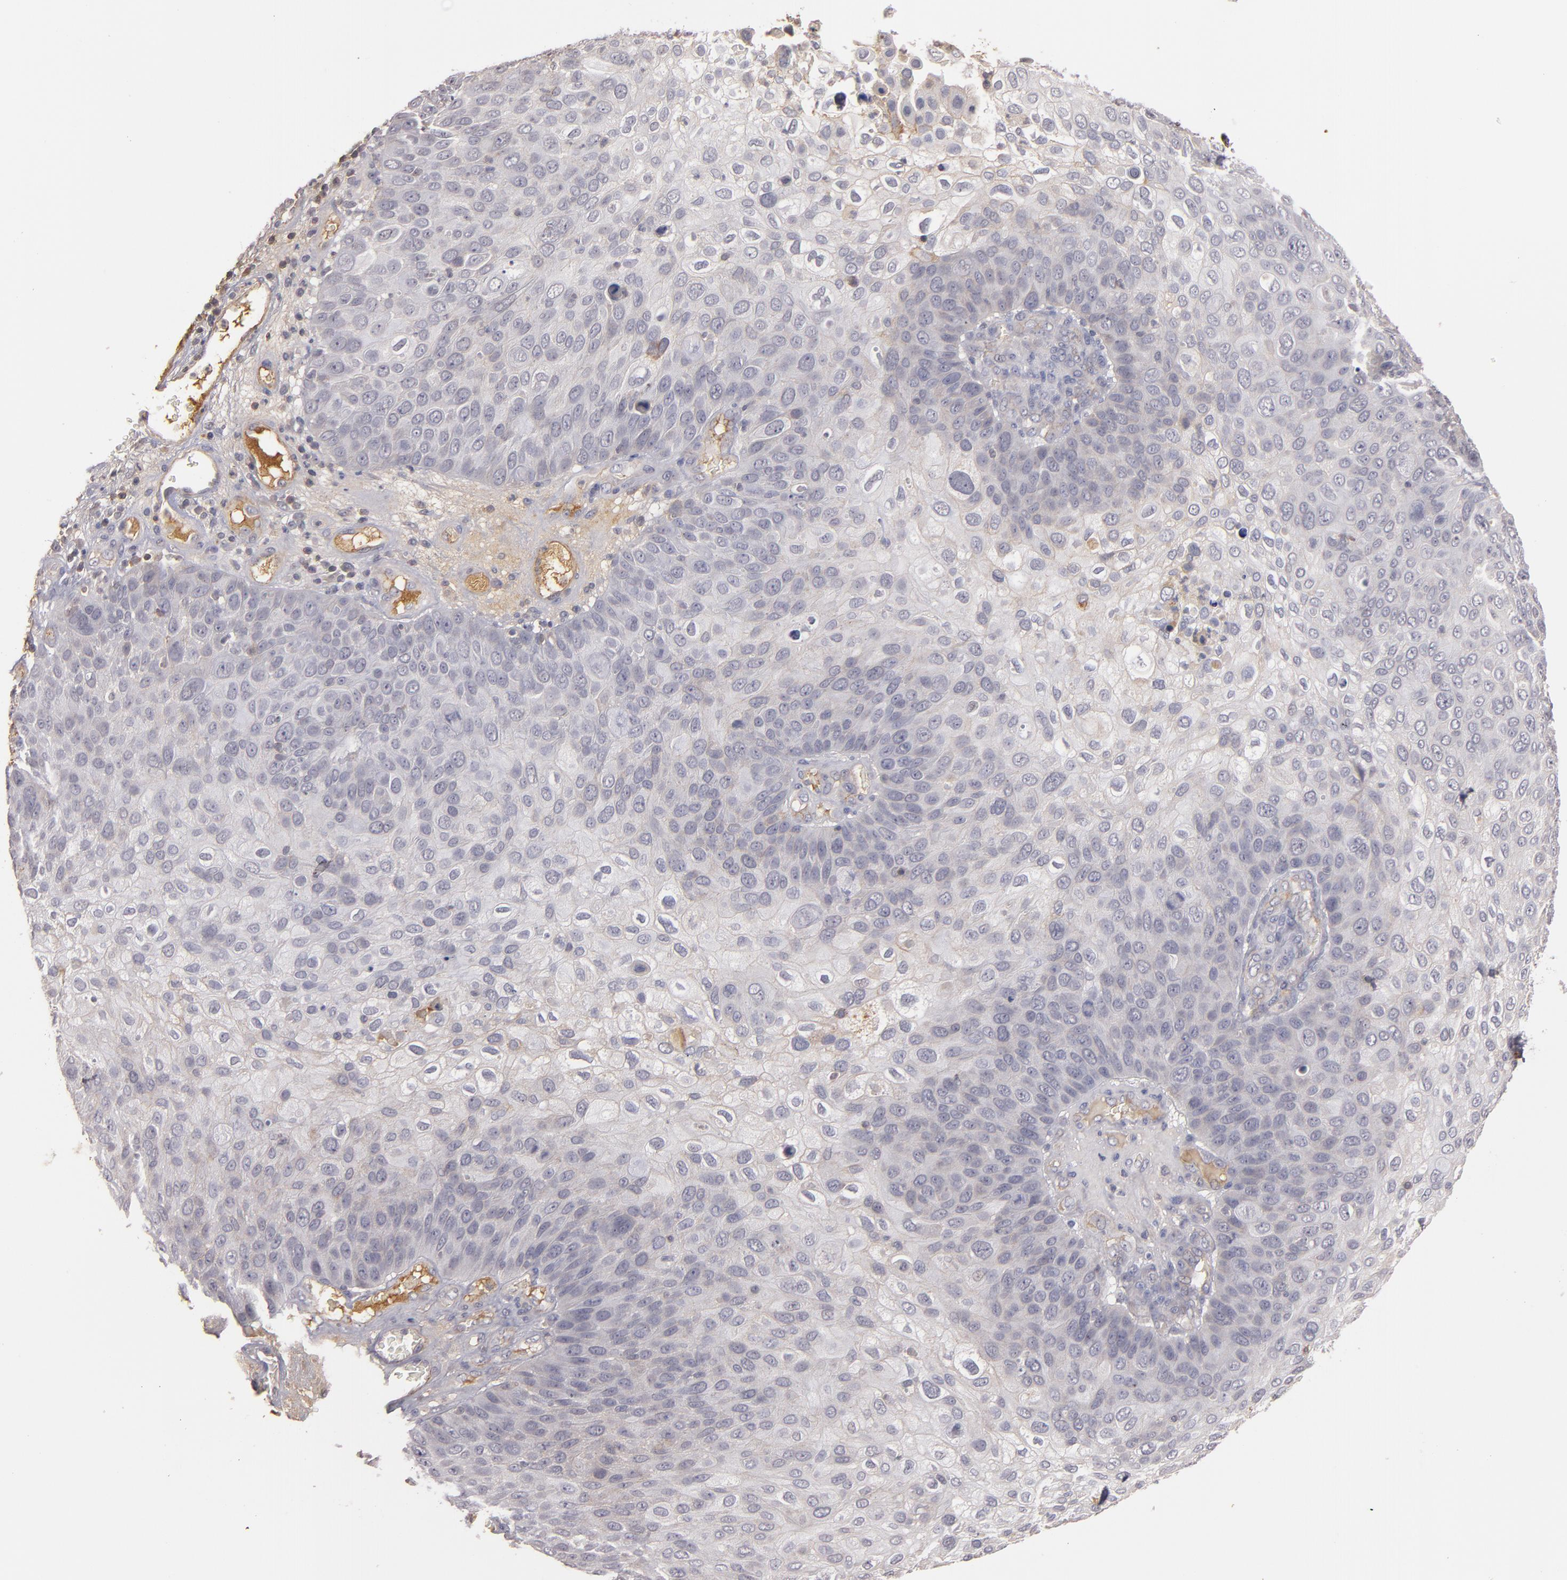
{"staining": {"intensity": "weak", "quantity": "<25%", "location": "cytoplasmic/membranous"}, "tissue": "skin cancer", "cell_type": "Tumor cells", "image_type": "cancer", "snomed": [{"axis": "morphology", "description": "Squamous cell carcinoma, NOS"}, {"axis": "topography", "description": "Skin"}], "caption": "Image shows no protein positivity in tumor cells of skin cancer (squamous cell carcinoma) tissue.", "gene": "MBL2", "patient": {"sex": "male", "age": 87}}